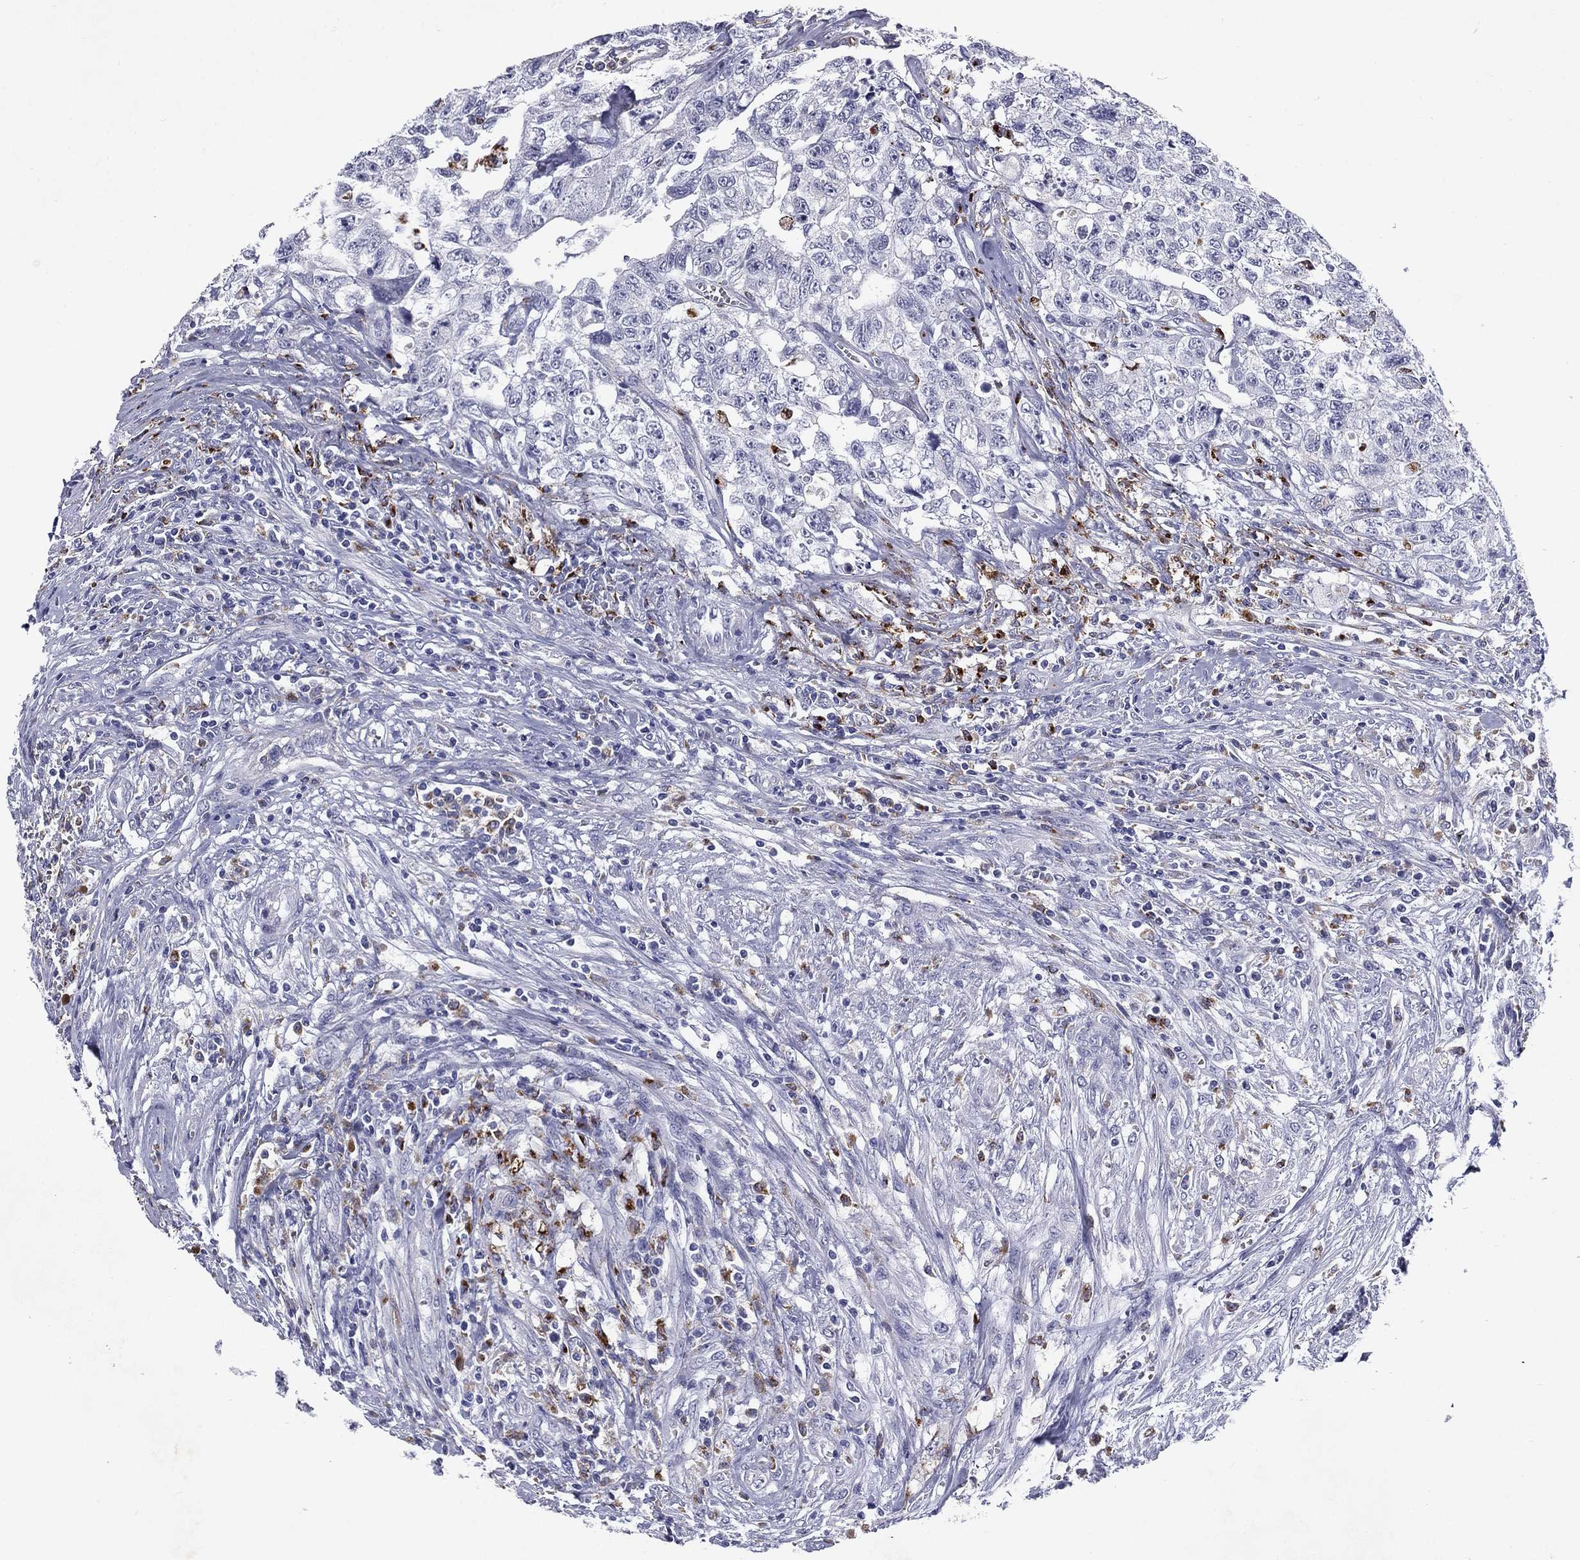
{"staining": {"intensity": "negative", "quantity": "none", "location": "none"}, "tissue": "testis cancer", "cell_type": "Tumor cells", "image_type": "cancer", "snomed": [{"axis": "morphology", "description": "Carcinoma, Embryonal, NOS"}, {"axis": "topography", "description": "Testis"}], "caption": "Testis embryonal carcinoma stained for a protein using immunohistochemistry (IHC) reveals no positivity tumor cells.", "gene": "MADCAM1", "patient": {"sex": "male", "age": 24}}